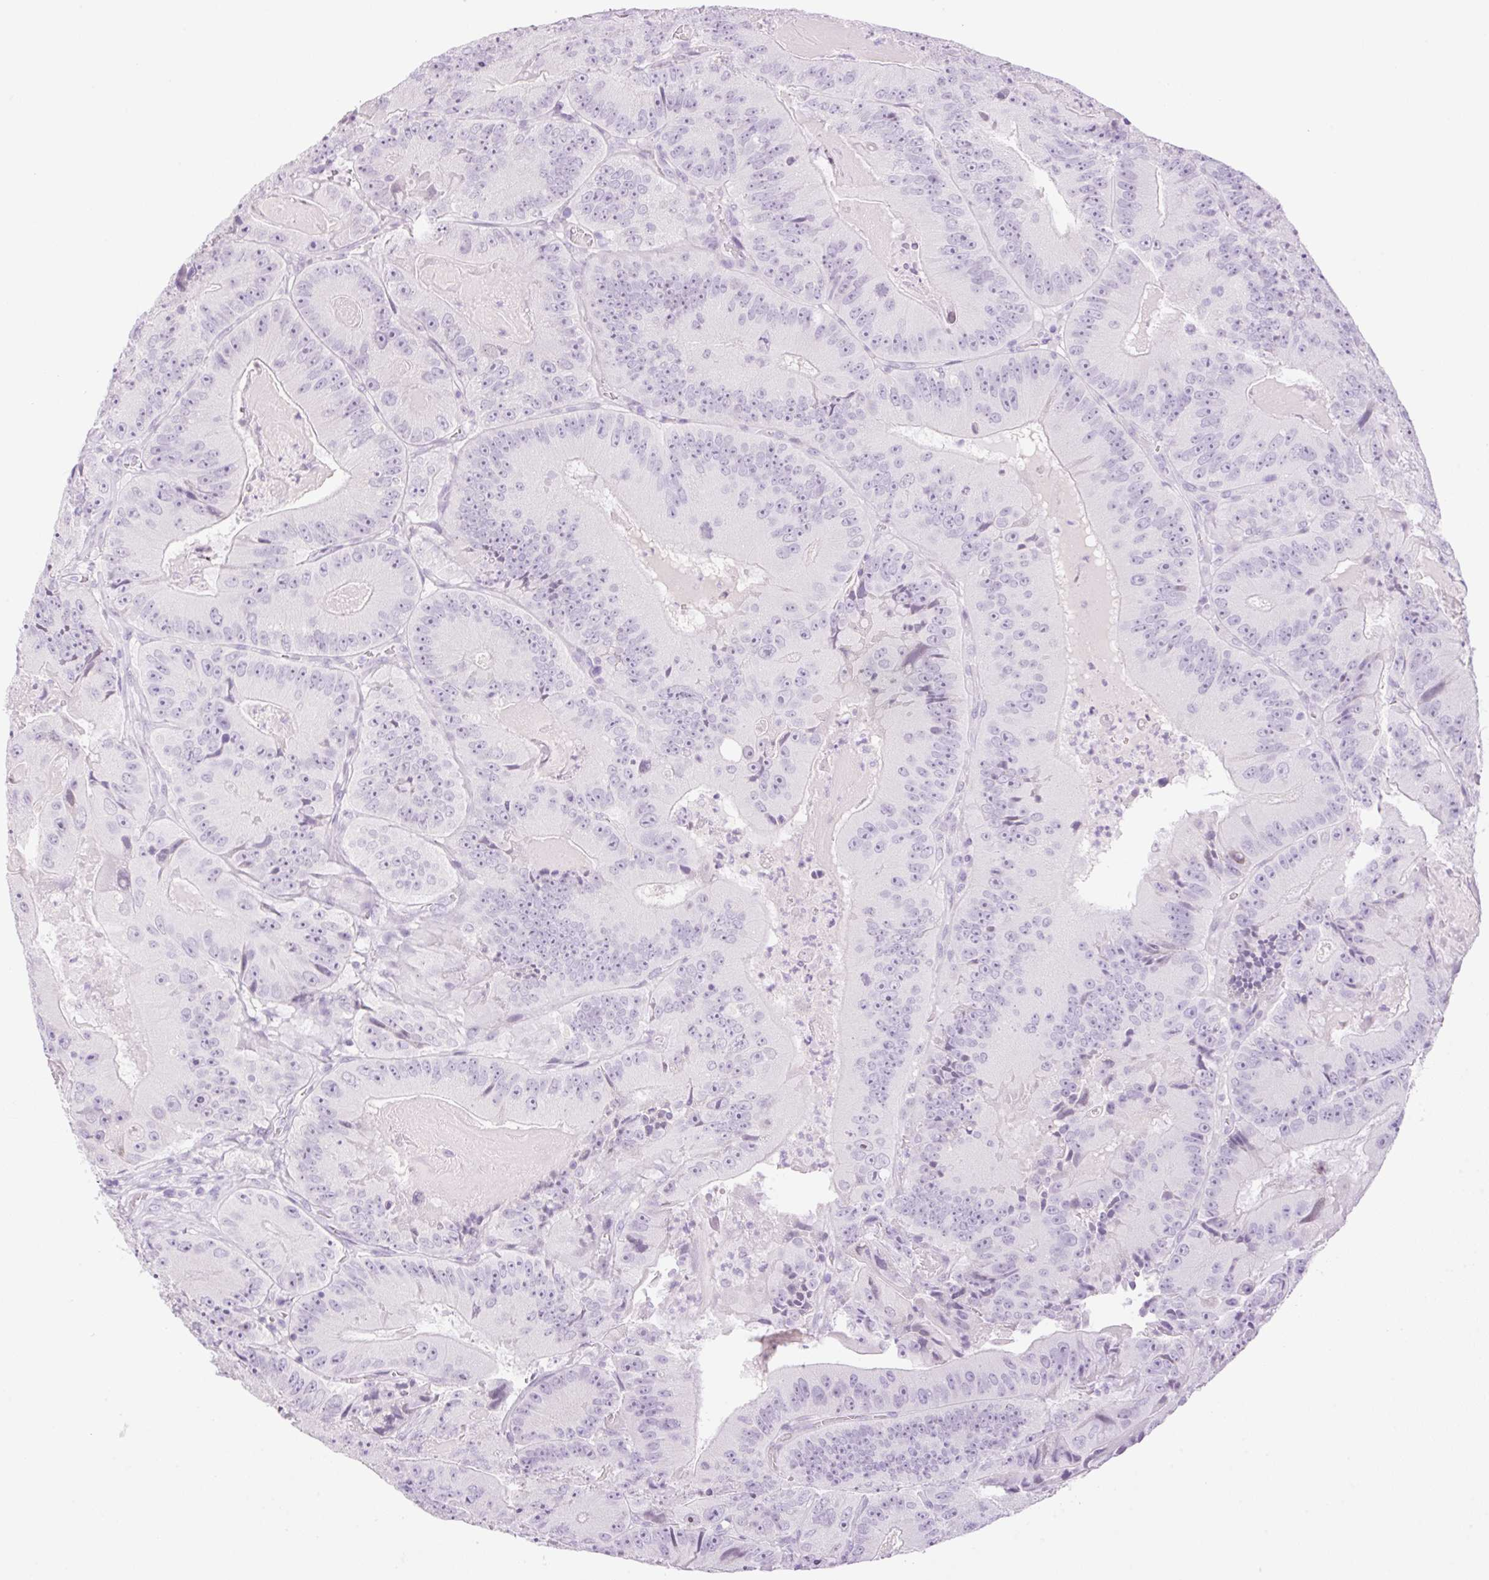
{"staining": {"intensity": "negative", "quantity": "none", "location": "none"}, "tissue": "colorectal cancer", "cell_type": "Tumor cells", "image_type": "cancer", "snomed": [{"axis": "morphology", "description": "Adenocarcinoma, NOS"}, {"axis": "topography", "description": "Colon"}], "caption": "Colorectal adenocarcinoma stained for a protein using IHC shows no staining tumor cells.", "gene": "SP140L", "patient": {"sex": "female", "age": 86}}